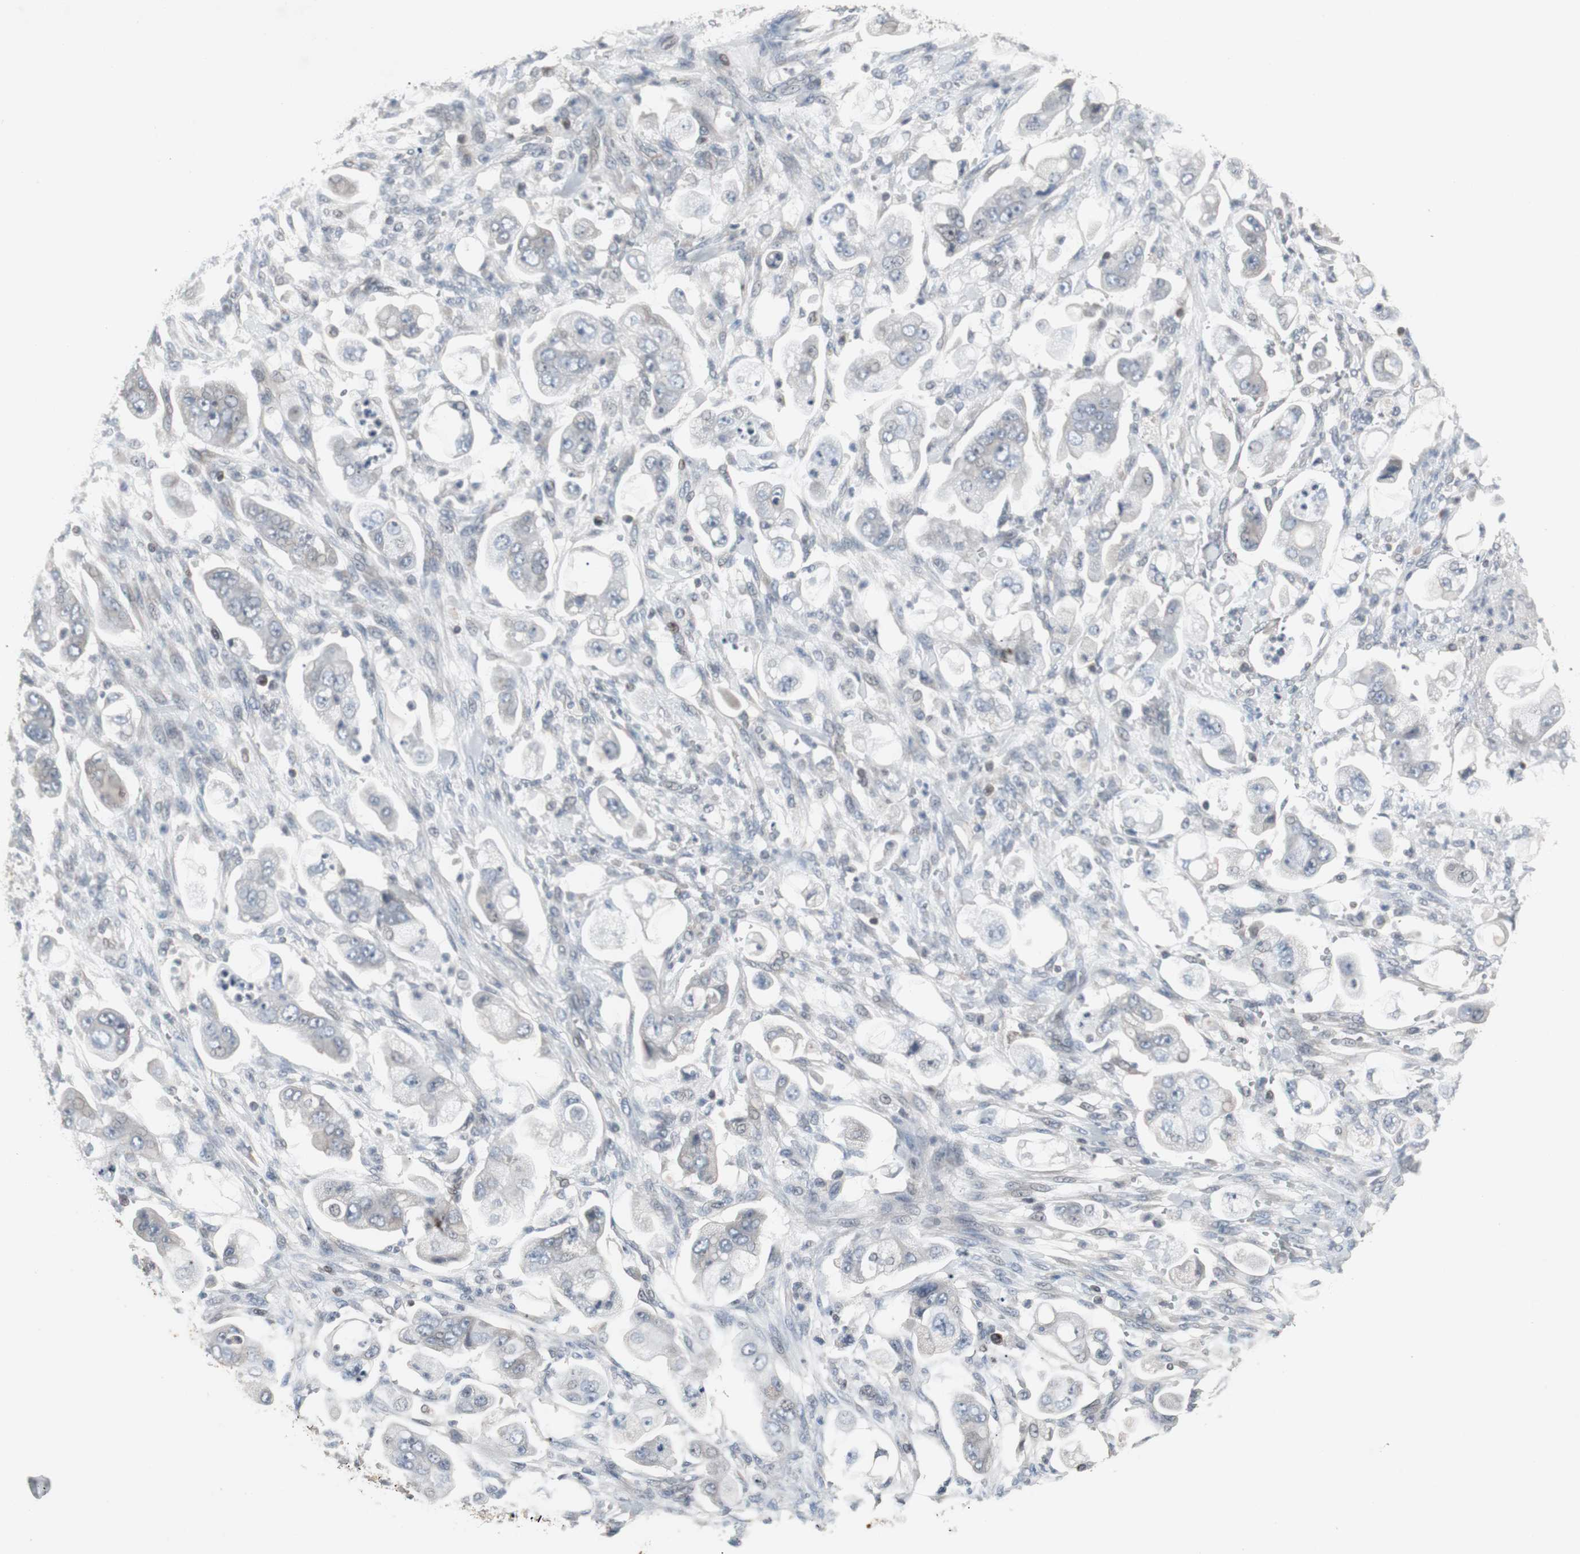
{"staining": {"intensity": "negative", "quantity": "none", "location": "none"}, "tissue": "stomach cancer", "cell_type": "Tumor cells", "image_type": "cancer", "snomed": [{"axis": "morphology", "description": "Adenocarcinoma, NOS"}, {"axis": "topography", "description": "Stomach"}], "caption": "High power microscopy histopathology image of an IHC histopathology image of stomach cancer (adenocarcinoma), revealing no significant expression in tumor cells. (DAB (3,3'-diaminobenzidine) immunohistochemistry (IHC) visualized using brightfield microscopy, high magnification).", "gene": "ZNF396", "patient": {"sex": "male", "age": 62}}